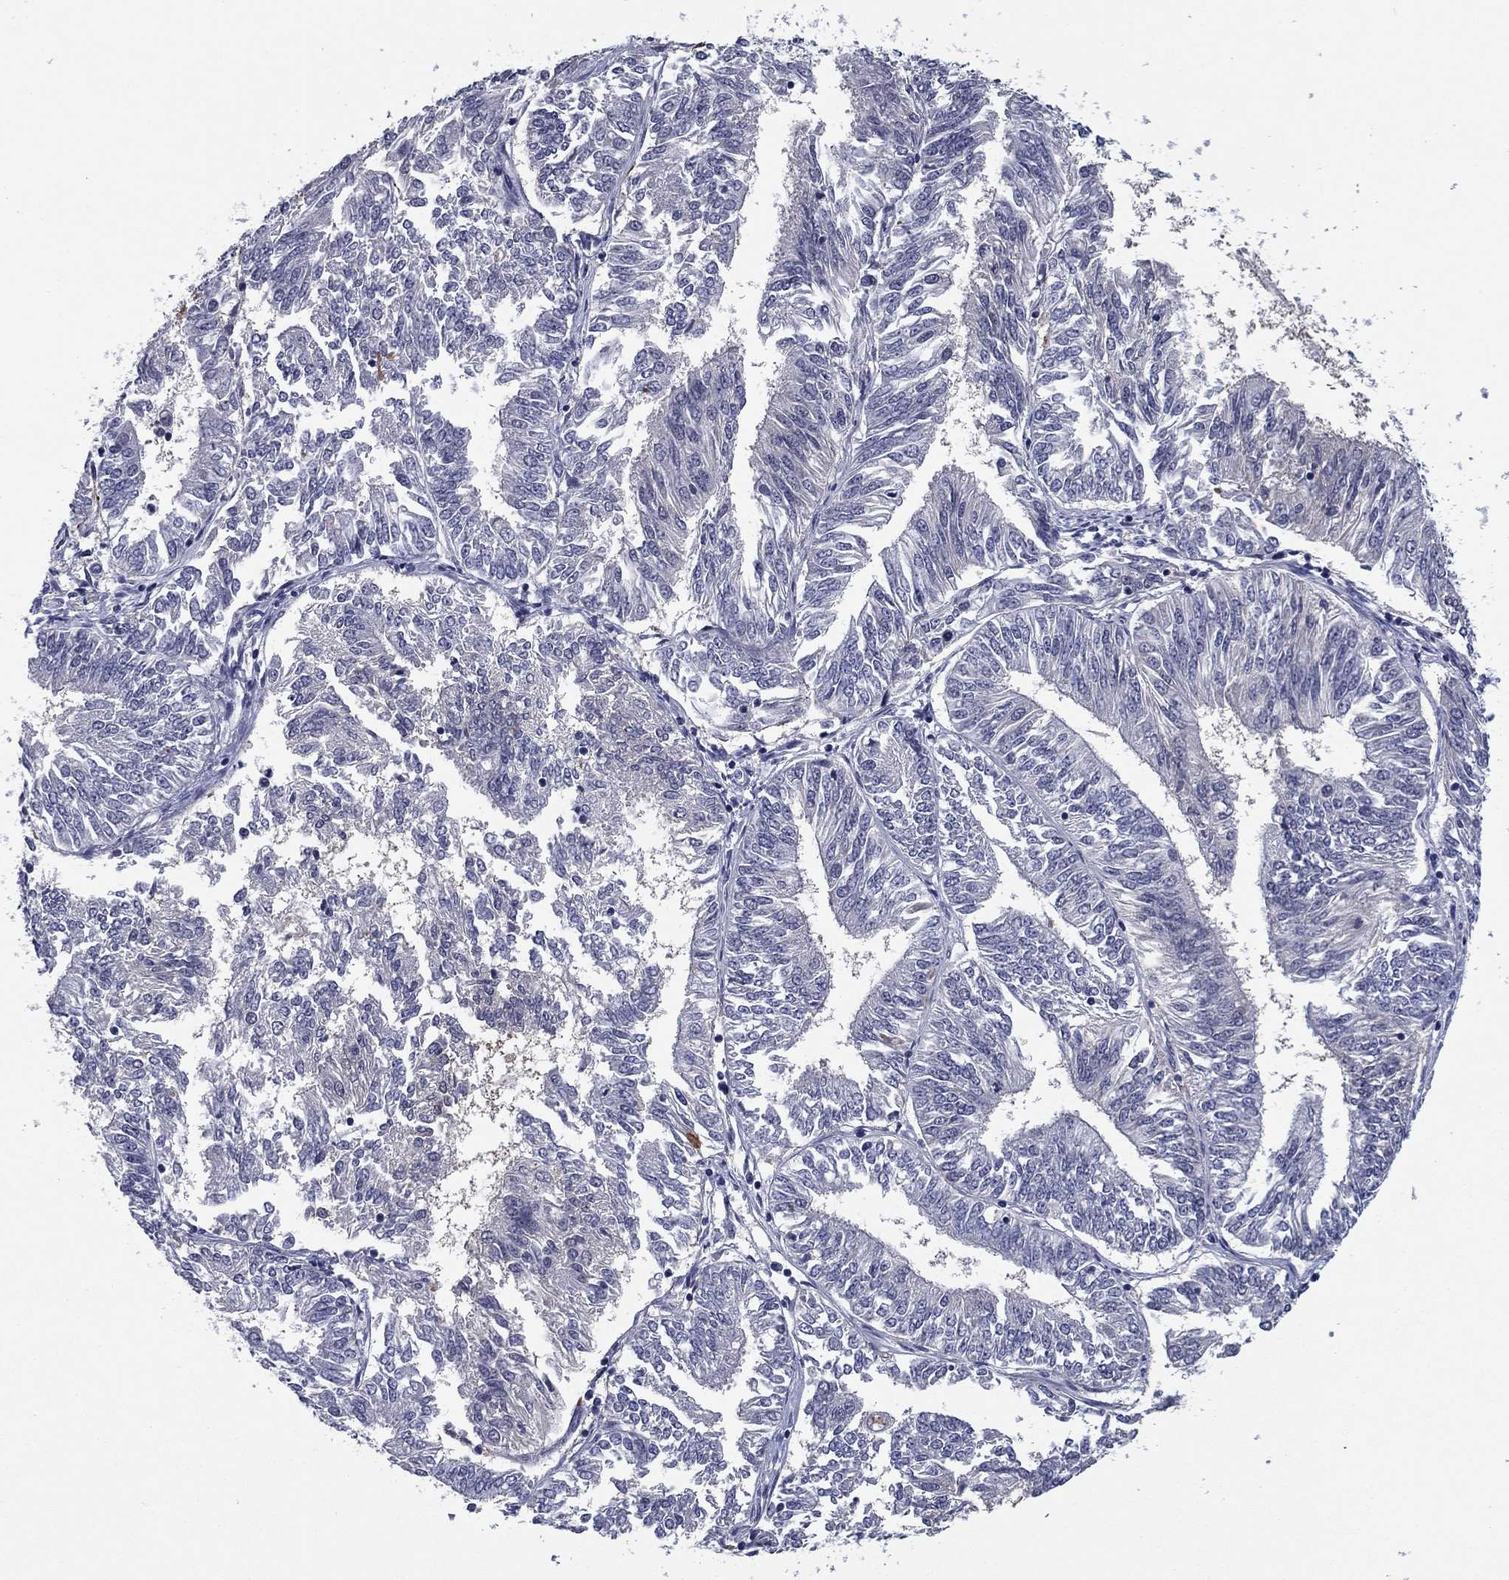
{"staining": {"intensity": "negative", "quantity": "none", "location": "none"}, "tissue": "endometrial cancer", "cell_type": "Tumor cells", "image_type": "cancer", "snomed": [{"axis": "morphology", "description": "Adenocarcinoma, NOS"}, {"axis": "topography", "description": "Endometrium"}], "caption": "Immunohistochemistry histopathology image of human endometrial adenocarcinoma stained for a protein (brown), which displays no positivity in tumor cells. (Stains: DAB (3,3'-diaminobenzidine) IHC with hematoxylin counter stain, Microscopy: brightfield microscopy at high magnification).", "gene": "REXO5", "patient": {"sex": "female", "age": 58}}